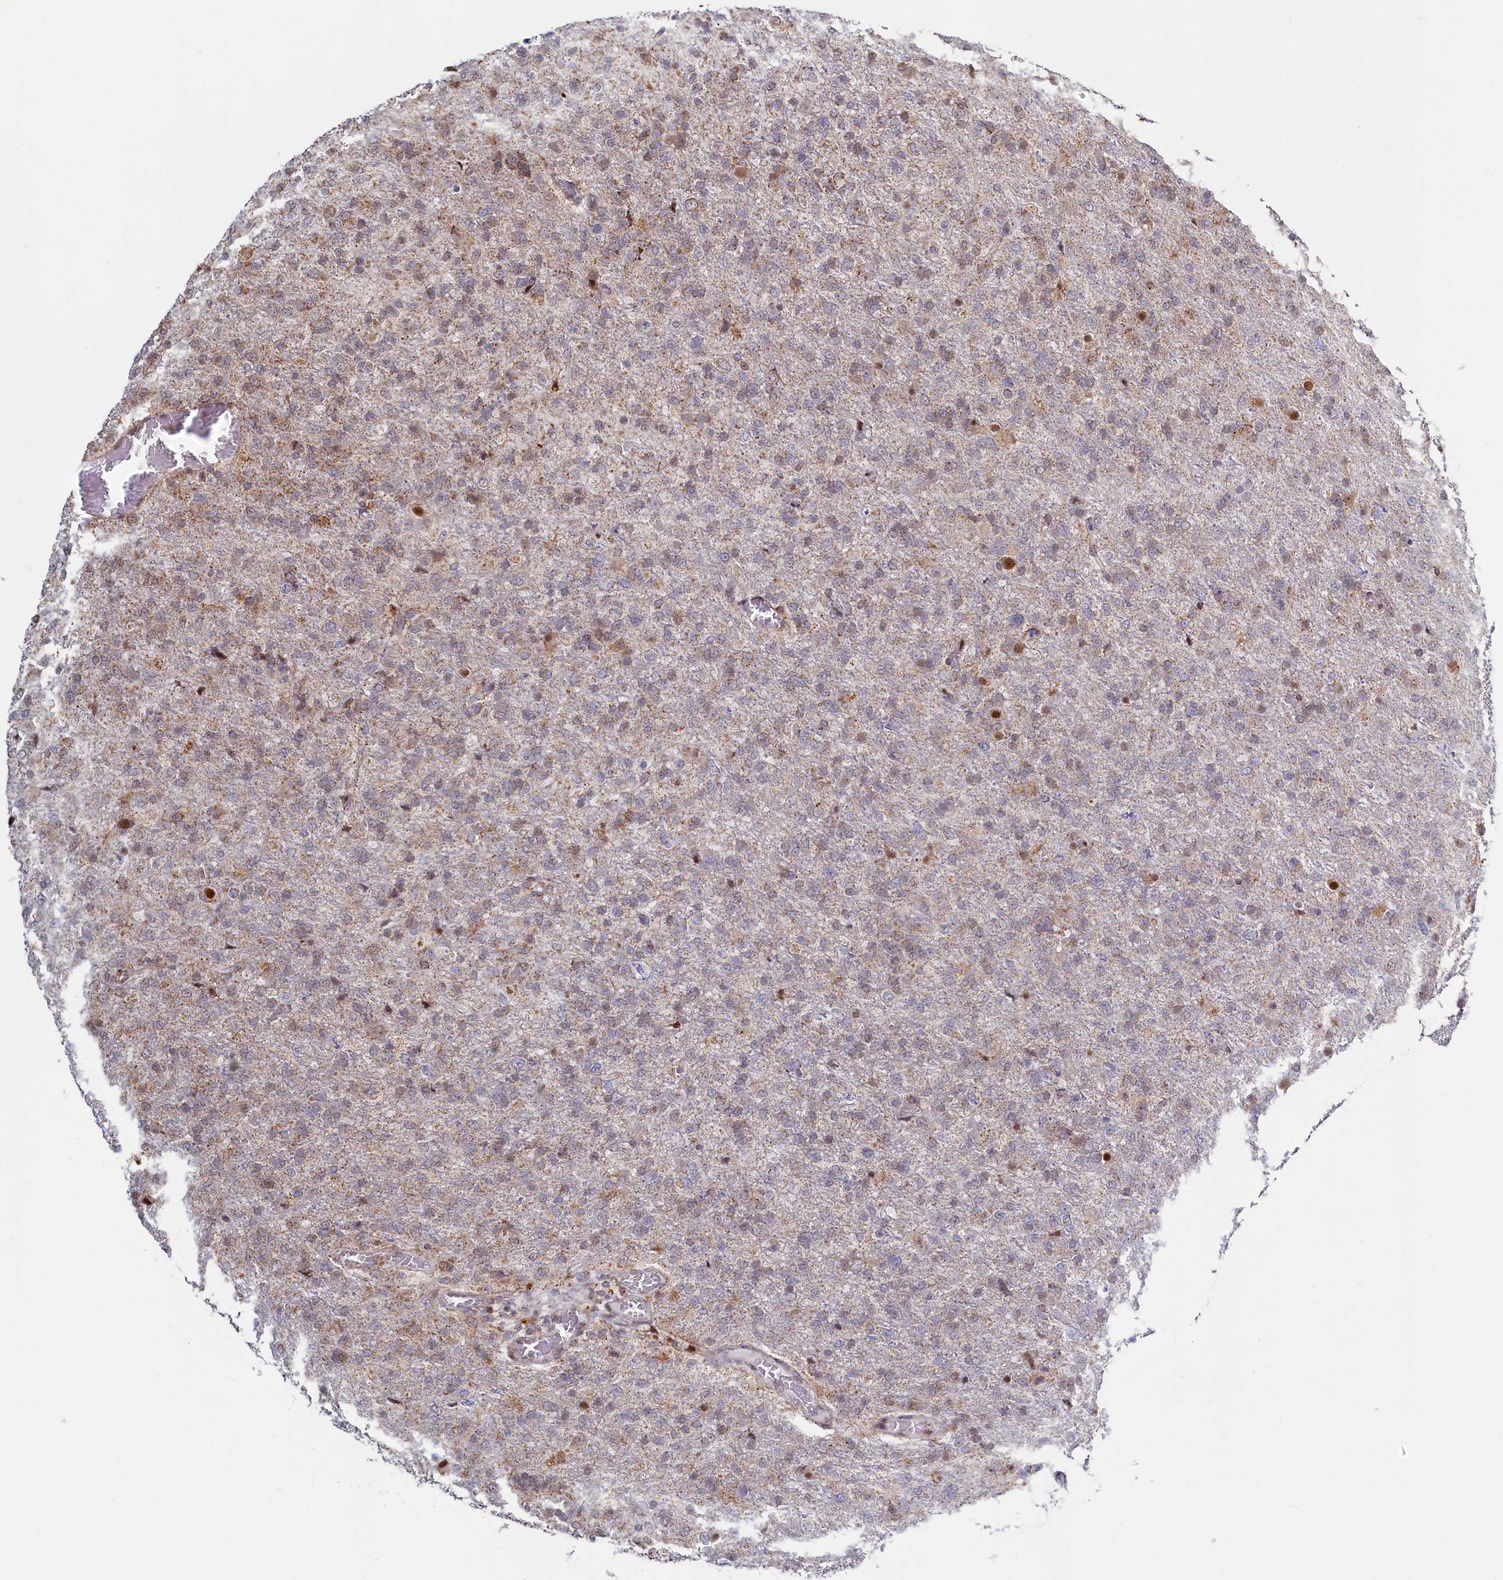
{"staining": {"intensity": "moderate", "quantity": "<25%", "location": "cytoplasmic/membranous,nuclear"}, "tissue": "glioma", "cell_type": "Tumor cells", "image_type": "cancer", "snomed": [{"axis": "morphology", "description": "Glioma, malignant, High grade"}, {"axis": "topography", "description": "Brain"}], "caption": "Immunohistochemistry staining of malignant glioma (high-grade), which shows low levels of moderate cytoplasmic/membranous and nuclear staining in approximately <25% of tumor cells indicating moderate cytoplasmic/membranous and nuclear protein expression. The staining was performed using DAB (brown) for protein detection and nuclei were counterstained in hematoxylin (blue).", "gene": "HDGFL3", "patient": {"sex": "female", "age": 74}}